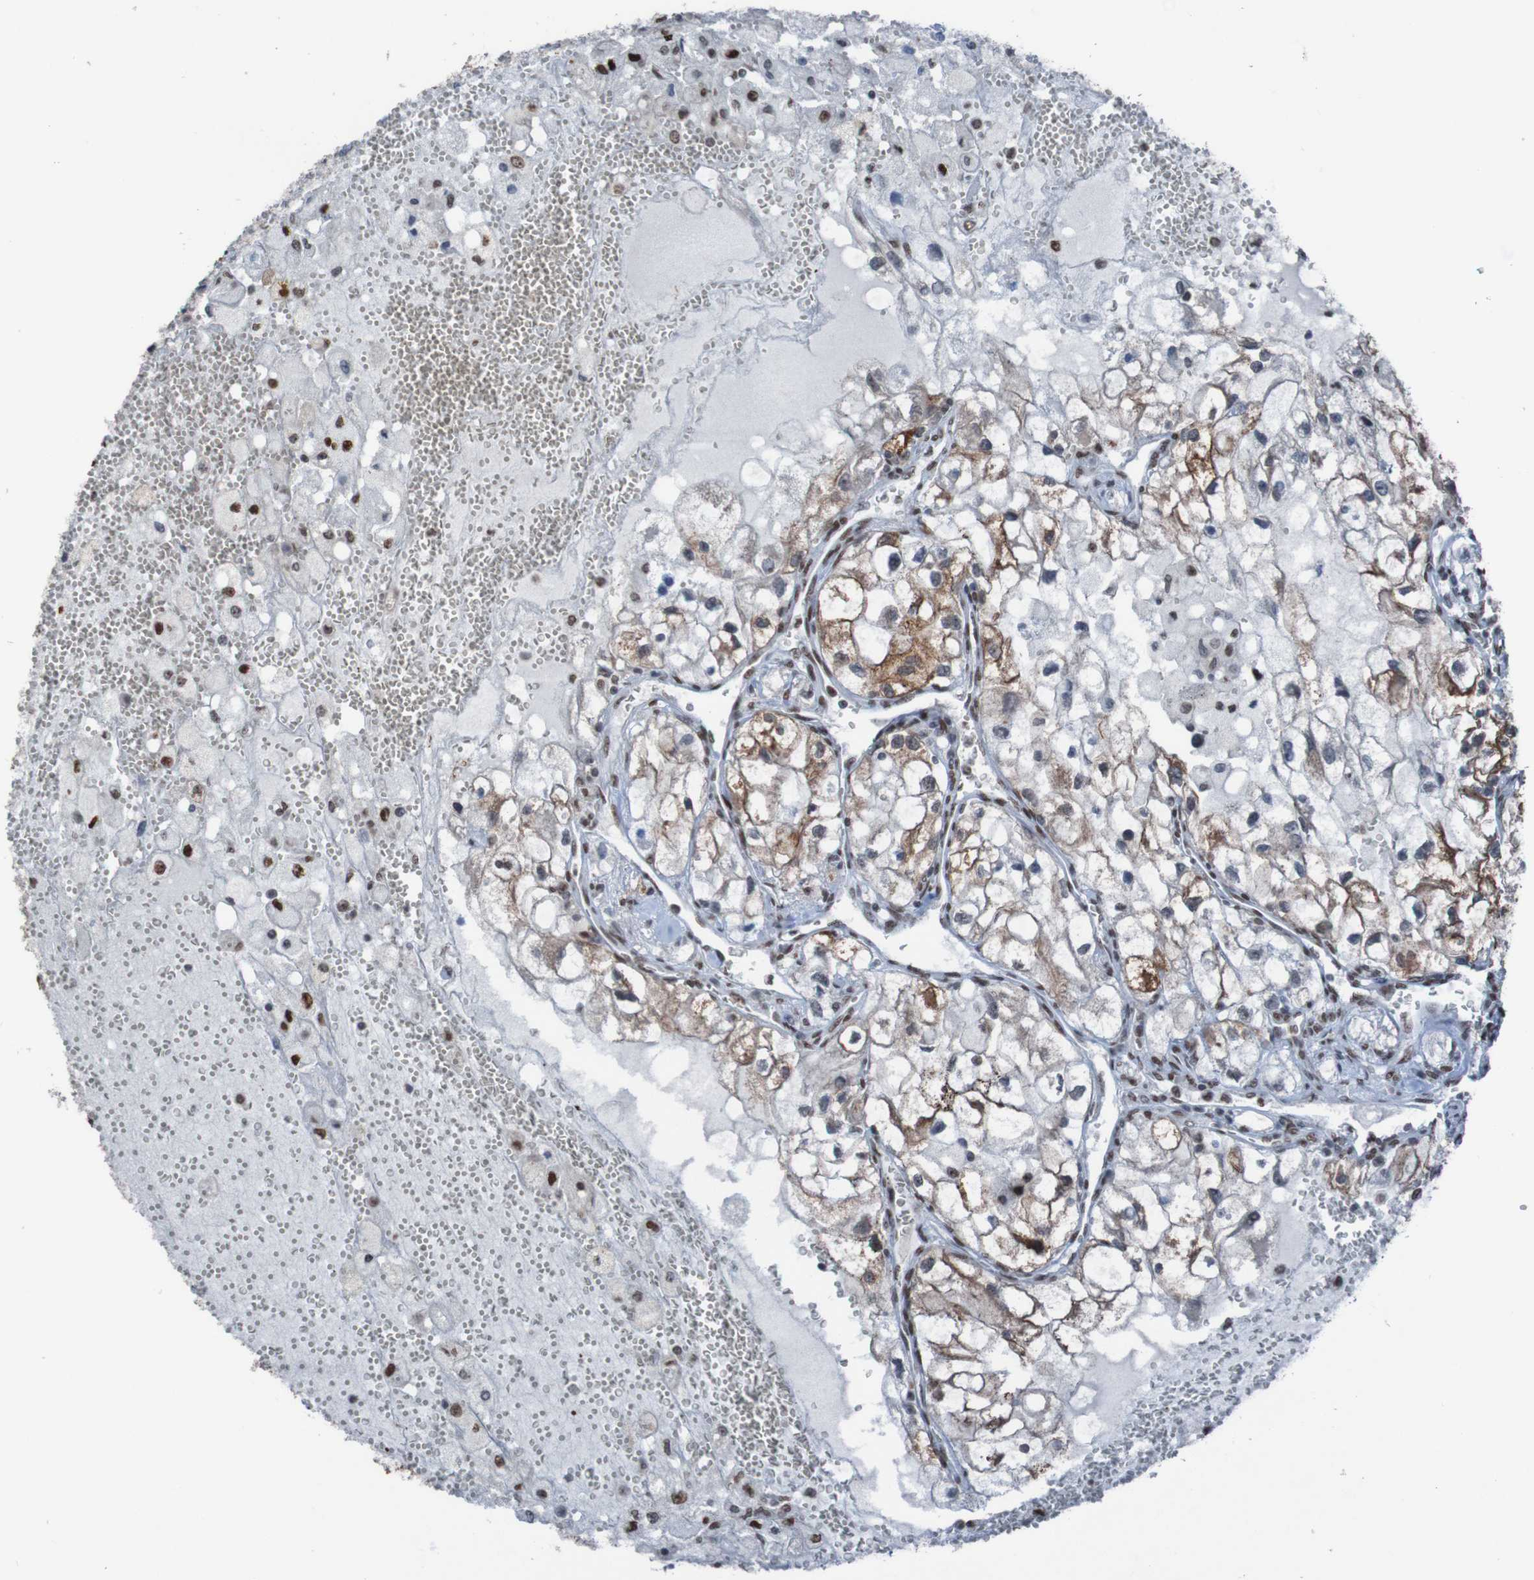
{"staining": {"intensity": "strong", "quantity": ">75%", "location": "cytoplasmic/membranous,nuclear"}, "tissue": "renal cancer", "cell_type": "Tumor cells", "image_type": "cancer", "snomed": [{"axis": "morphology", "description": "Adenocarcinoma, NOS"}, {"axis": "topography", "description": "Kidney"}], "caption": "Immunohistochemistry staining of adenocarcinoma (renal), which displays high levels of strong cytoplasmic/membranous and nuclear expression in approximately >75% of tumor cells indicating strong cytoplasmic/membranous and nuclear protein positivity. The staining was performed using DAB (3,3'-diaminobenzidine) (brown) for protein detection and nuclei were counterstained in hematoxylin (blue).", "gene": "PHF2", "patient": {"sex": "female", "age": 70}}